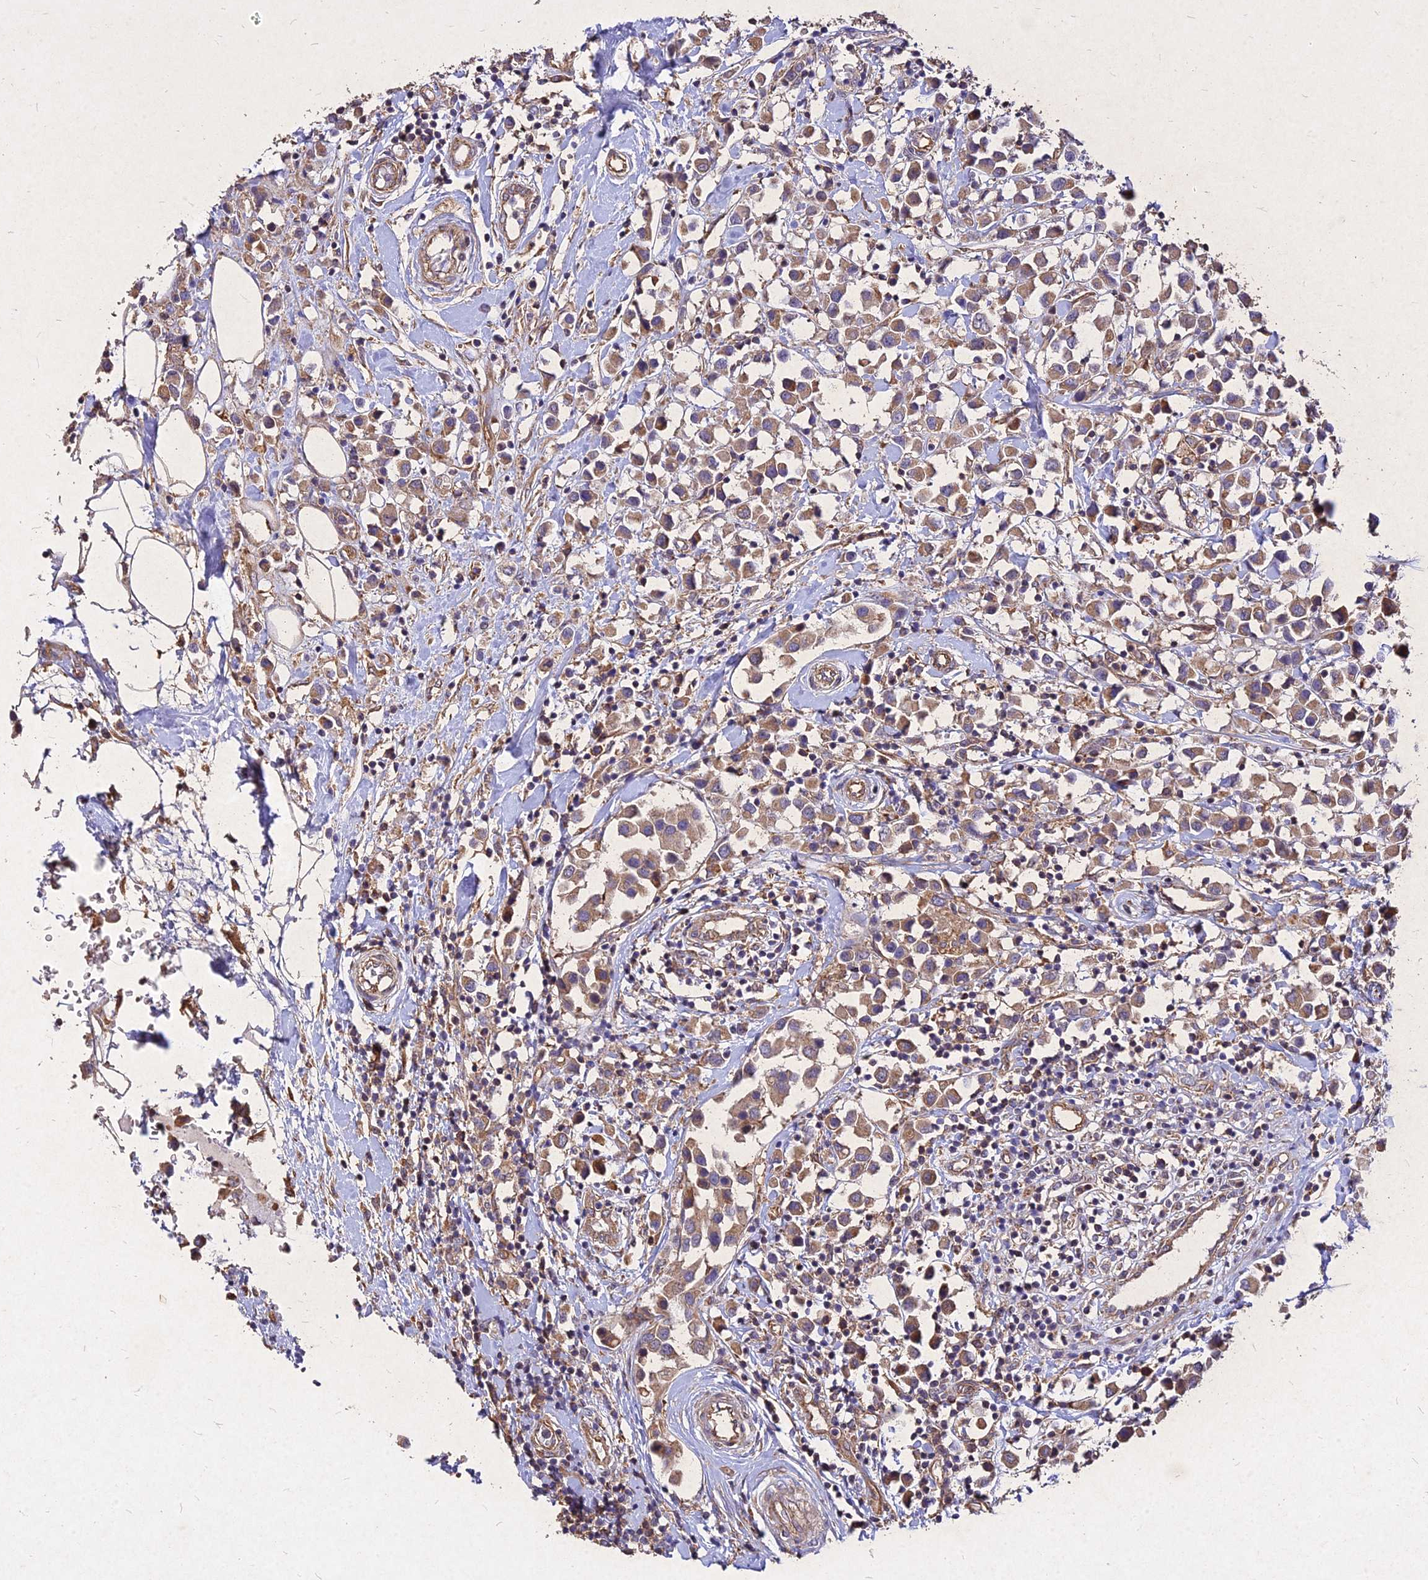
{"staining": {"intensity": "moderate", "quantity": ">75%", "location": "cytoplasmic/membranous"}, "tissue": "breast cancer", "cell_type": "Tumor cells", "image_type": "cancer", "snomed": [{"axis": "morphology", "description": "Duct carcinoma"}, {"axis": "topography", "description": "Breast"}], "caption": "Moderate cytoplasmic/membranous positivity is identified in about >75% of tumor cells in breast cancer.", "gene": "SKA1", "patient": {"sex": "female", "age": 61}}